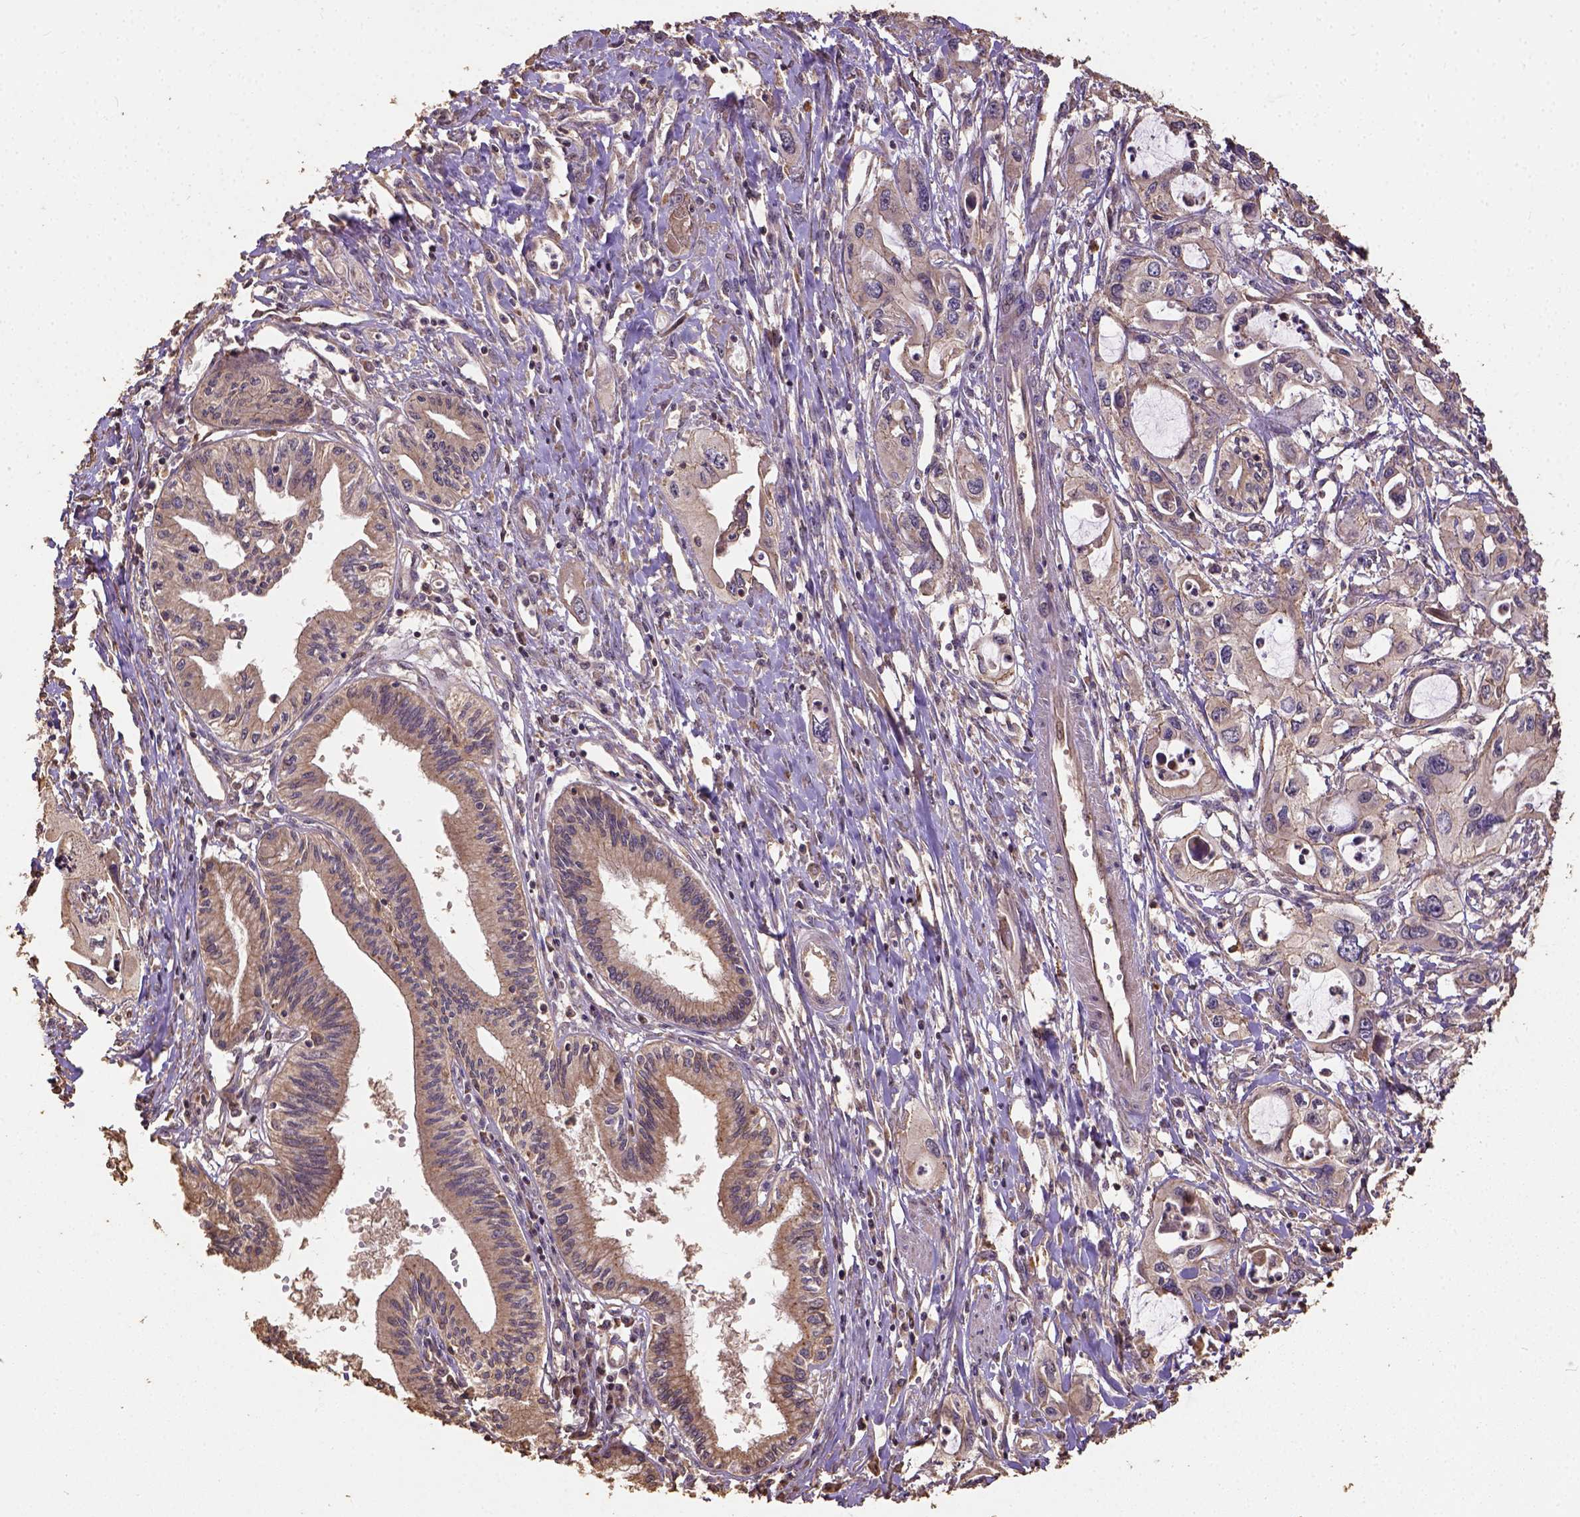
{"staining": {"intensity": "weak", "quantity": ">75%", "location": "cytoplasmic/membranous"}, "tissue": "pancreatic cancer", "cell_type": "Tumor cells", "image_type": "cancer", "snomed": [{"axis": "morphology", "description": "Adenocarcinoma, NOS"}, {"axis": "topography", "description": "Pancreas"}], "caption": "Immunohistochemistry (DAB) staining of human adenocarcinoma (pancreatic) exhibits weak cytoplasmic/membranous protein staining in about >75% of tumor cells.", "gene": "ATP1B3", "patient": {"sex": "male", "age": 60}}